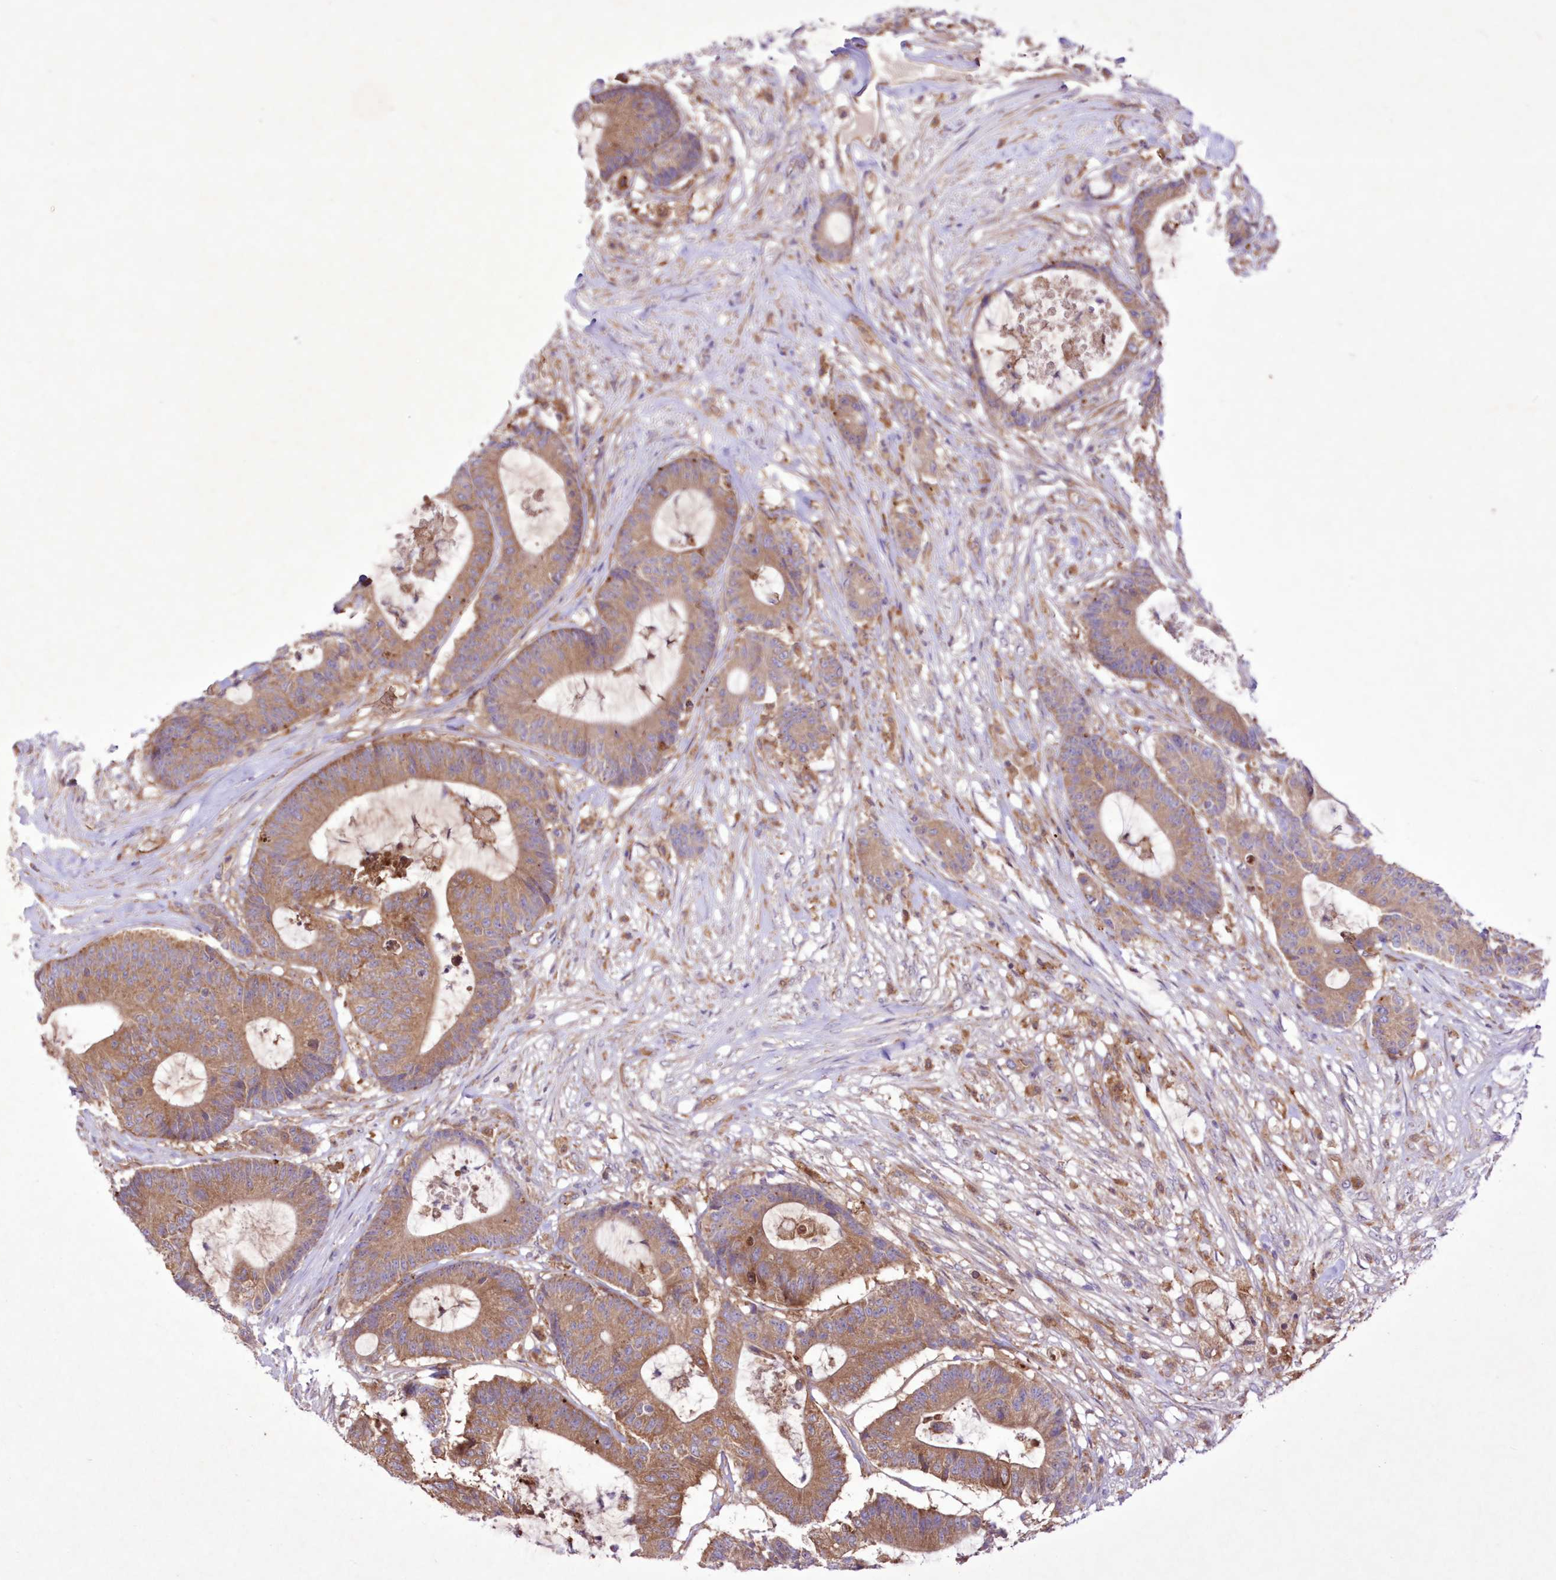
{"staining": {"intensity": "moderate", "quantity": ">75%", "location": "cytoplasmic/membranous"}, "tissue": "colorectal cancer", "cell_type": "Tumor cells", "image_type": "cancer", "snomed": [{"axis": "morphology", "description": "Adenocarcinoma, NOS"}, {"axis": "topography", "description": "Colon"}], "caption": "This histopathology image displays IHC staining of human colorectal adenocarcinoma, with medium moderate cytoplasmic/membranous positivity in about >75% of tumor cells.", "gene": "FCHO2", "patient": {"sex": "female", "age": 84}}